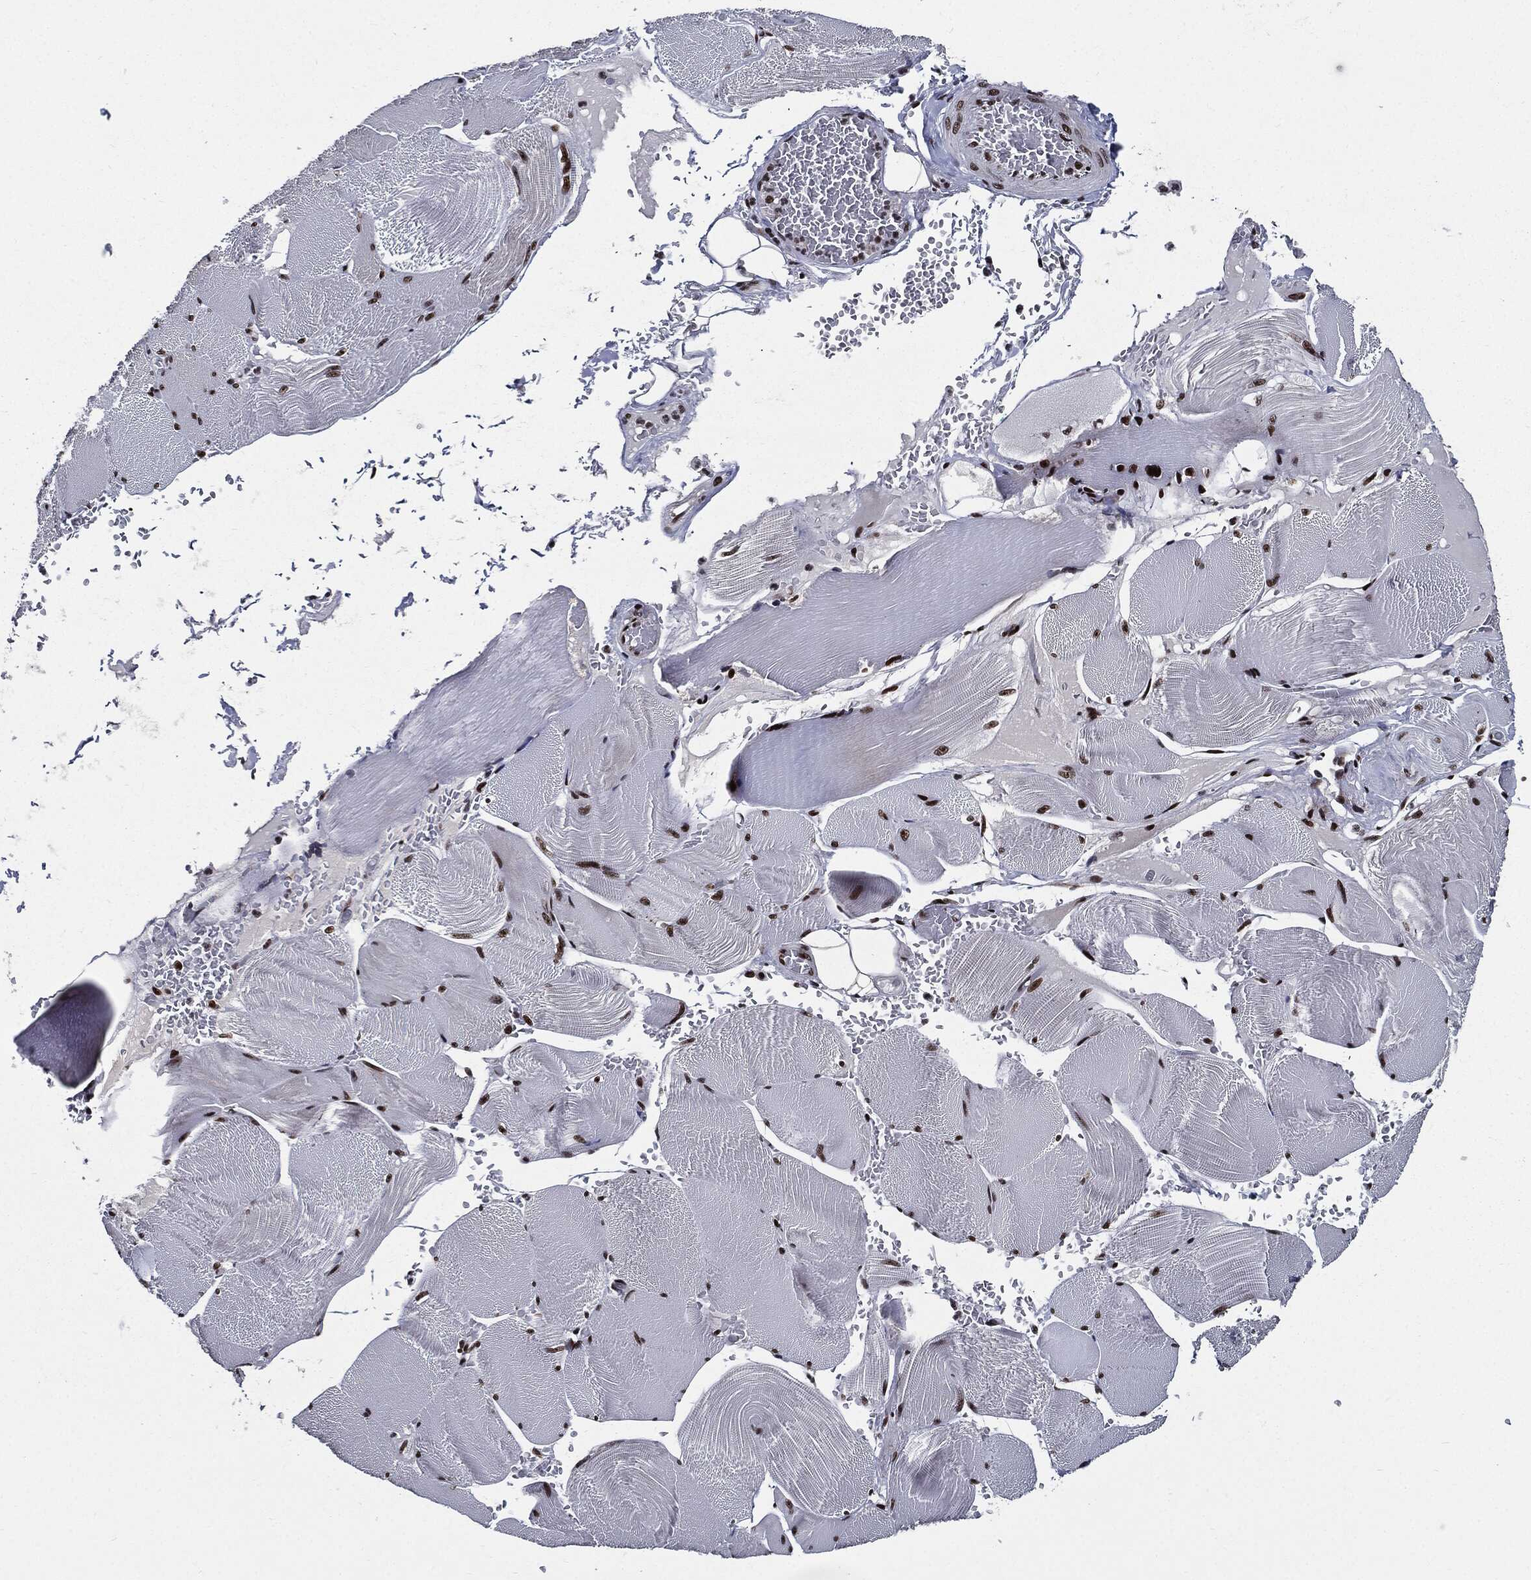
{"staining": {"intensity": "strong", "quantity": ">75%", "location": "nuclear"}, "tissue": "skeletal muscle", "cell_type": "Myocytes", "image_type": "normal", "snomed": [{"axis": "morphology", "description": "Normal tissue, NOS"}, {"axis": "topography", "description": "Skeletal muscle"}], "caption": "Human skeletal muscle stained for a protein (brown) reveals strong nuclear positive staining in about >75% of myocytes.", "gene": "ZFP91", "patient": {"sex": "male", "age": 56}}